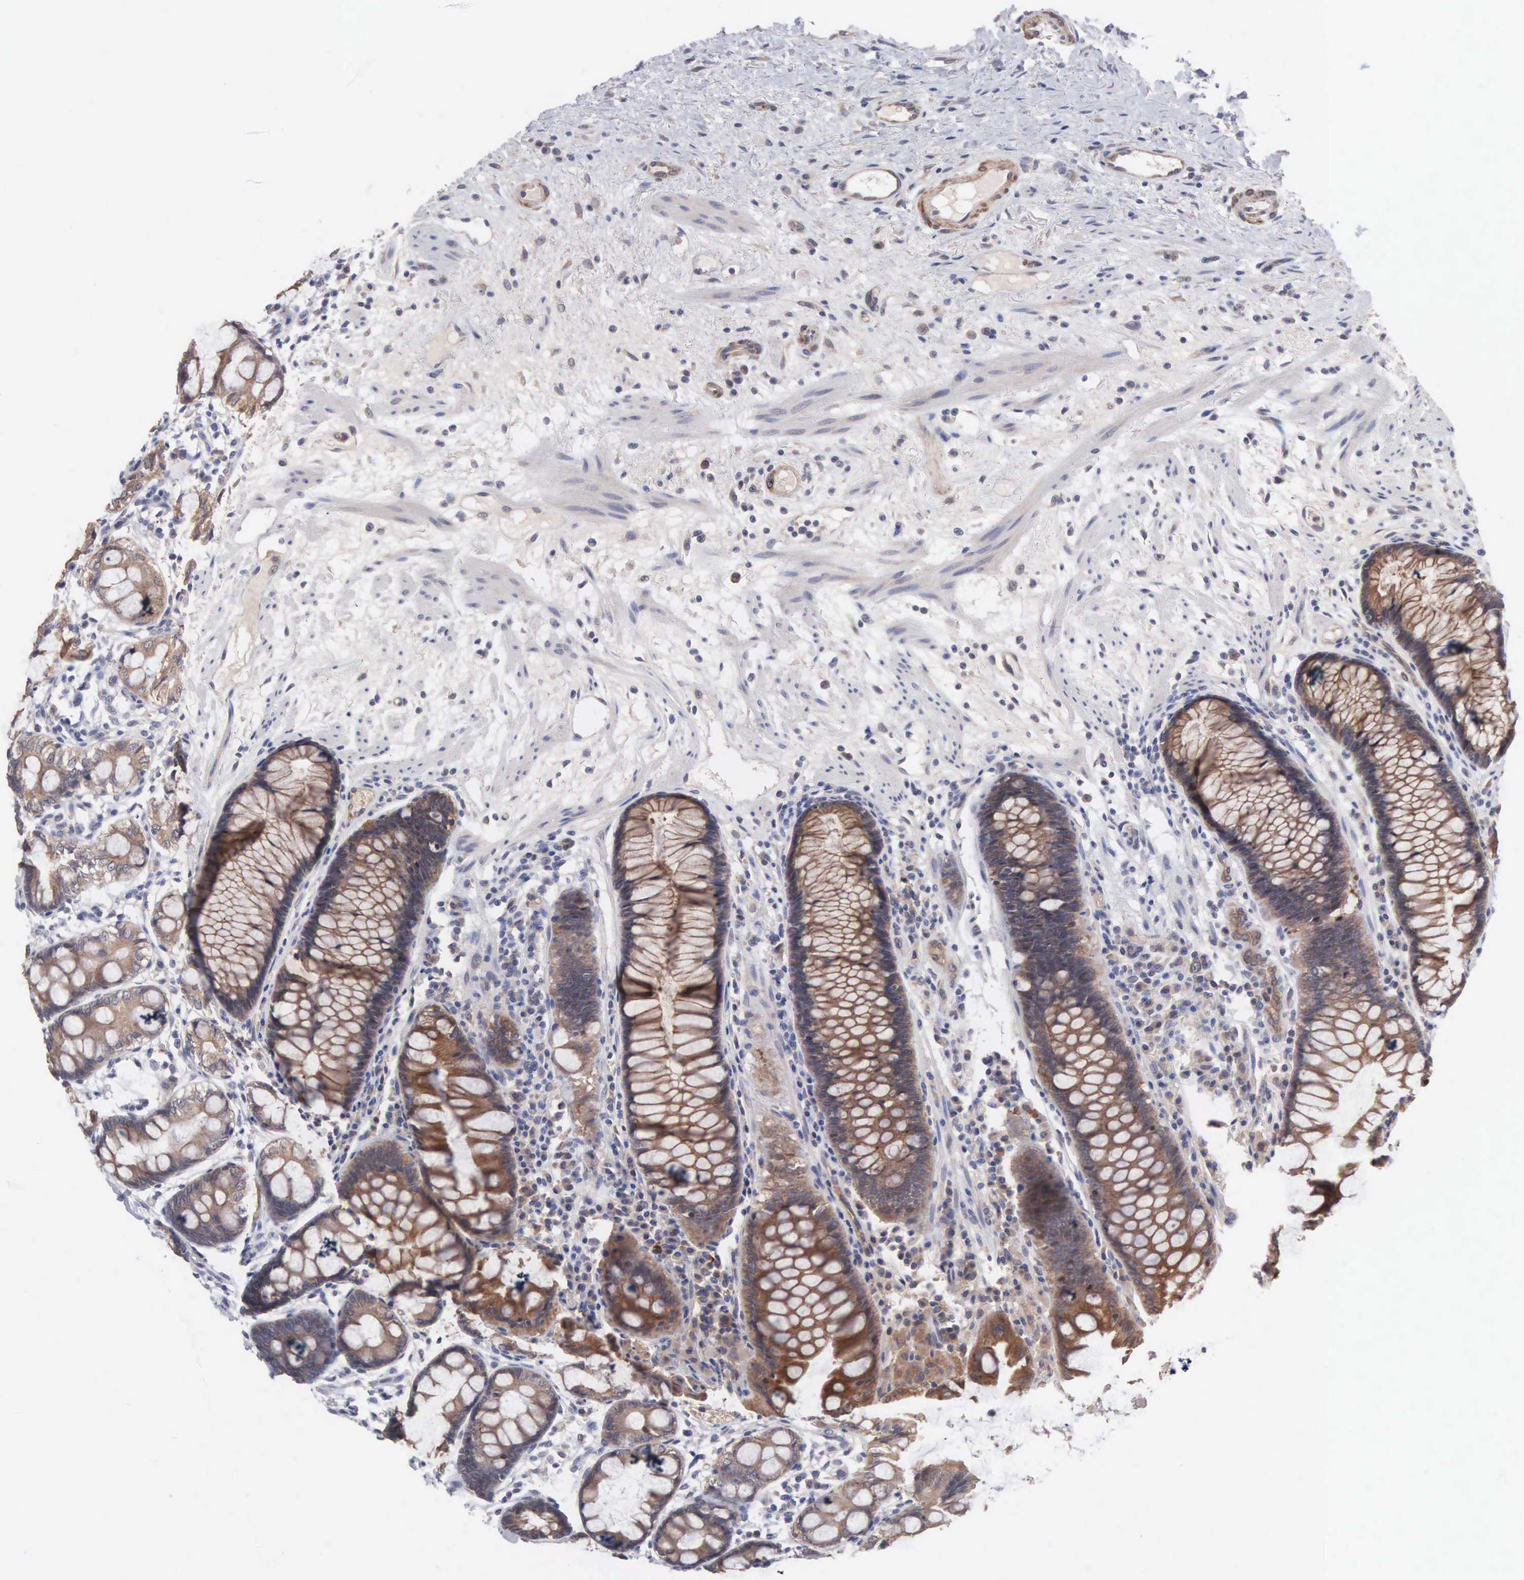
{"staining": {"intensity": "strong", "quantity": ">75%", "location": "cytoplasmic/membranous"}, "tissue": "rectum", "cell_type": "Glandular cells", "image_type": "normal", "snomed": [{"axis": "morphology", "description": "Normal tissue, NOS"}, {"axis": "topography", "description": "Rectum"}], "caption": "Protein staining of unremarkable rectum displays strong cytoplasmic/membranous expression in approximately >75% of glandular cells. Ihc stains the protein in brown and the nuclei are stained blue.", "gene": "INF2", "patient": {"sex": "male", "age": 77}}